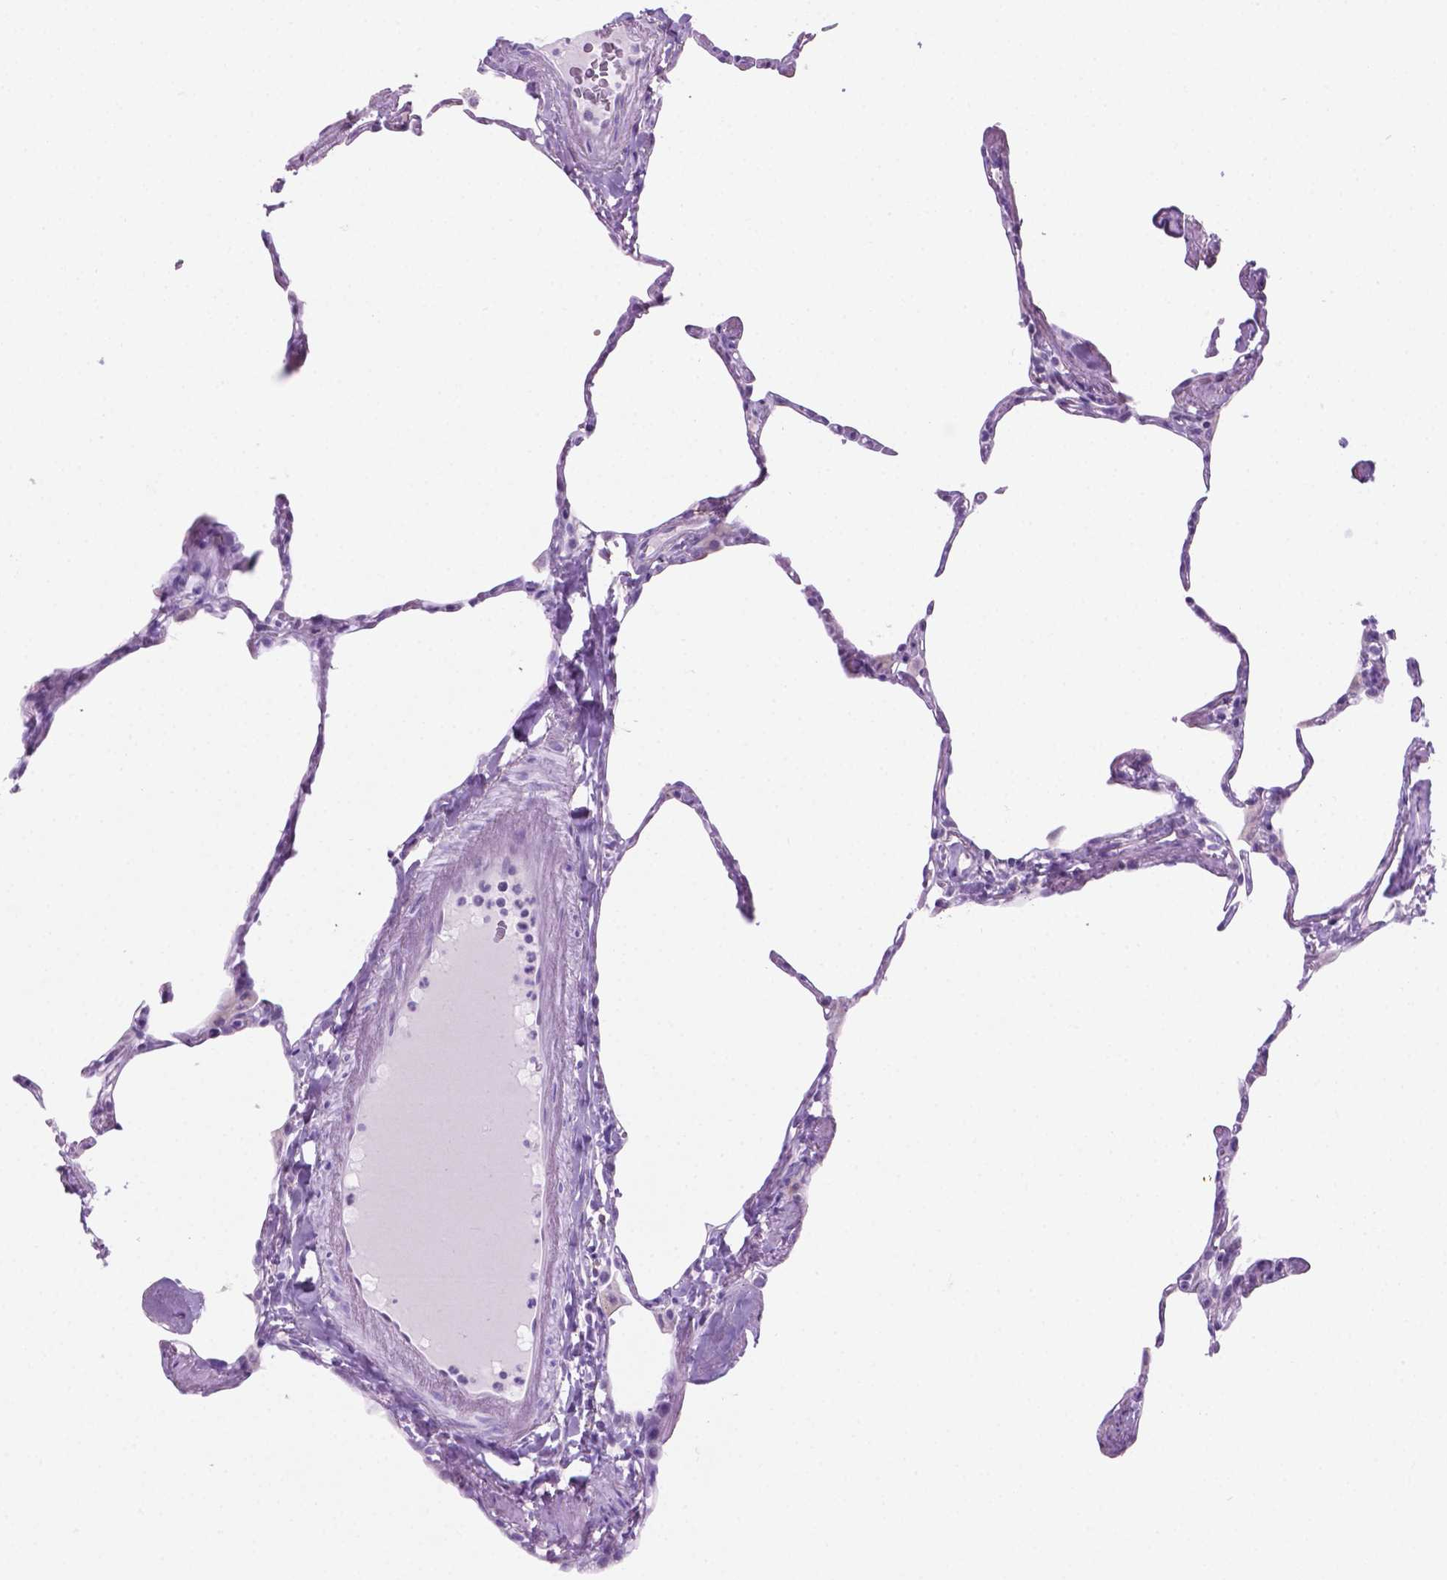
{"staining": {"intensity": "negative", "quantity": "none", "location": "none"}, "tissue": "lung", "cell_type": "Alveolar cells", "image_type": "normal", "snomed": [{"axis": "morphology", "description": "Normal tissue, NOS"}, {"axis": "topography", "description": "Lung"}], "caption": "High power microscopy micrograph of an immunohistochemistry micrograph of normal lung, revealing no significant expression in alveolar cells. (Immunohistochemistry, brightfield microscopy, high magnification).", "gene": "GRIN2B", "patient": {"sex": "male", "age": 65}}